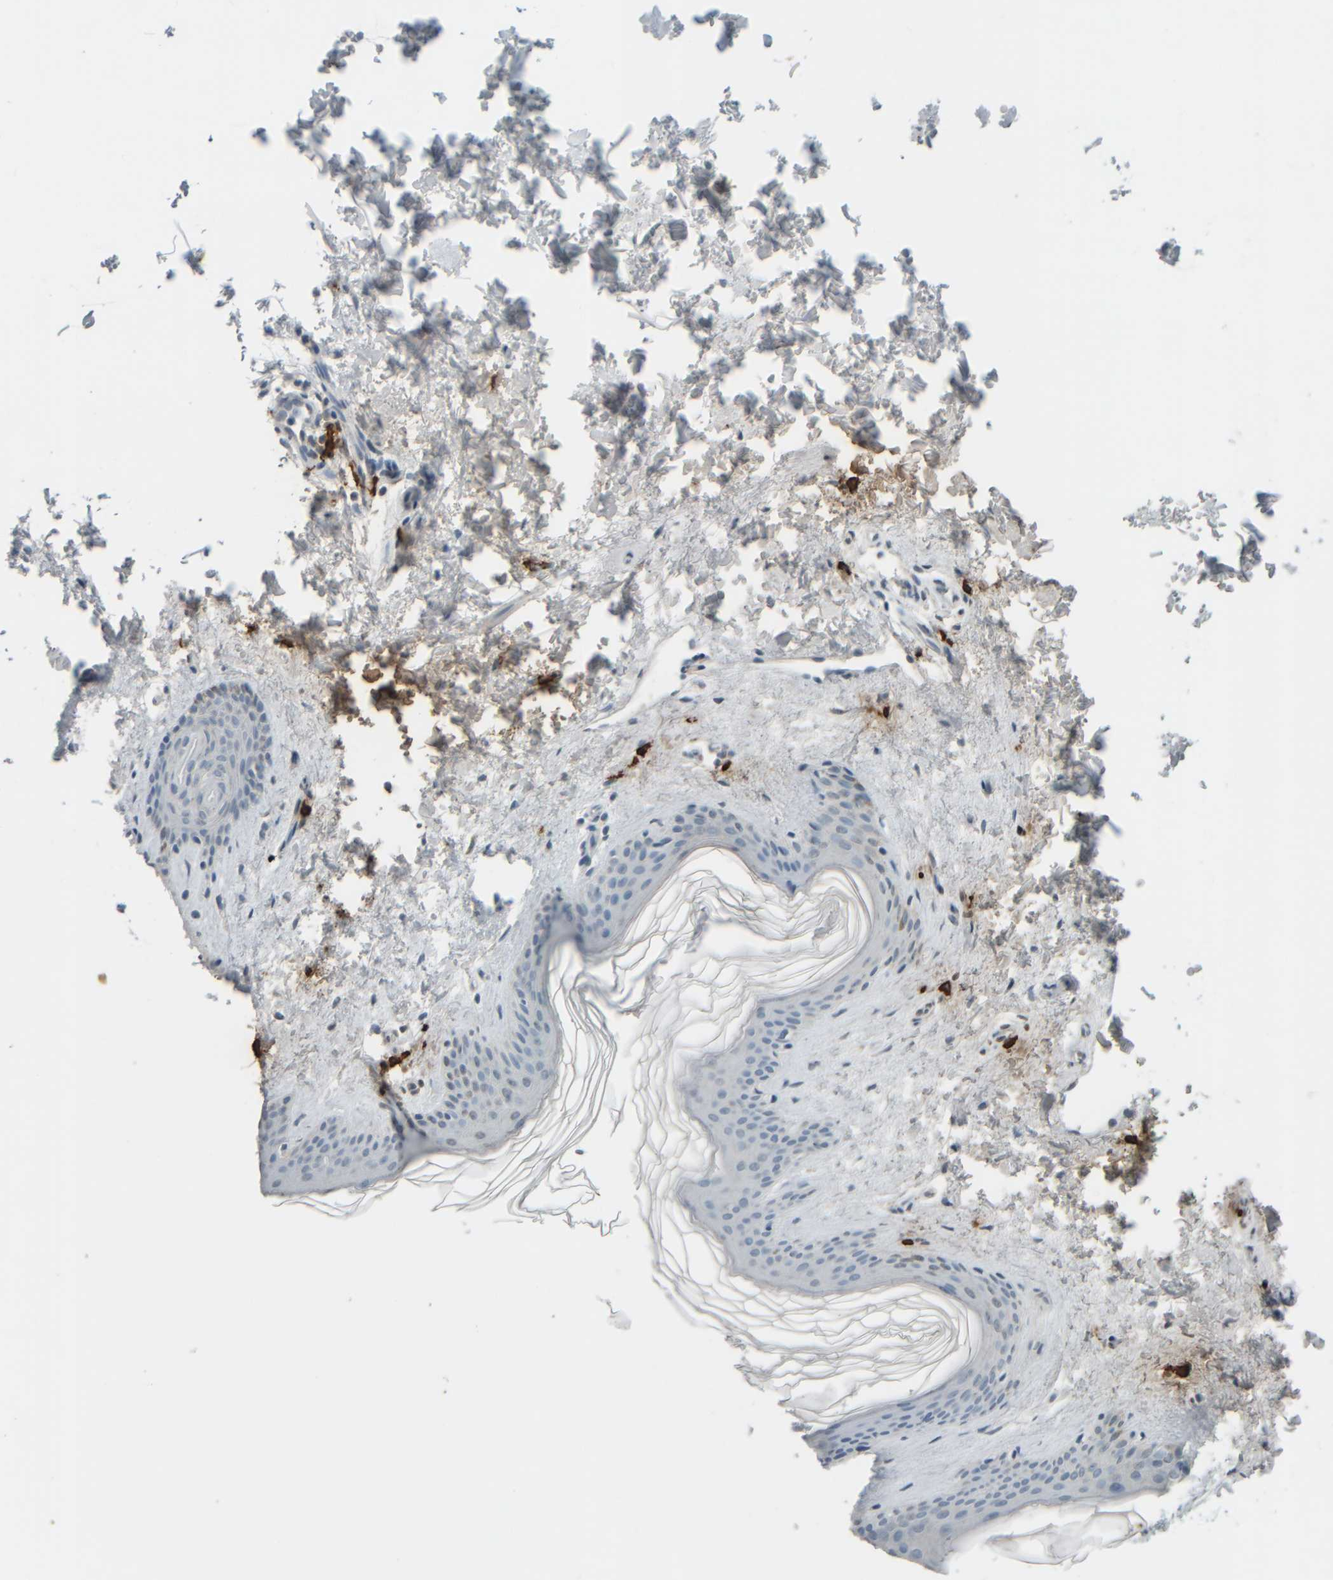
{"staining": {"intensity": "negative", "quantity": "none", "location": "none"}, "tissue": "skin", "cell_type": "Fibroblasts", "image_type": "normal", "snomed": [{"axis": "morphology", "description": "Normal tissue, NOS"}, {"axis": "topography", "description": "Skin"}], "caption": "Immunohistochemistry photomicrograph of benign skin: human skin stained with DAB demonstrates no significant protein positivity in fibroblasts.", "gene": "TPSAB1", "patient": {"sex": "female", "age": 41}}